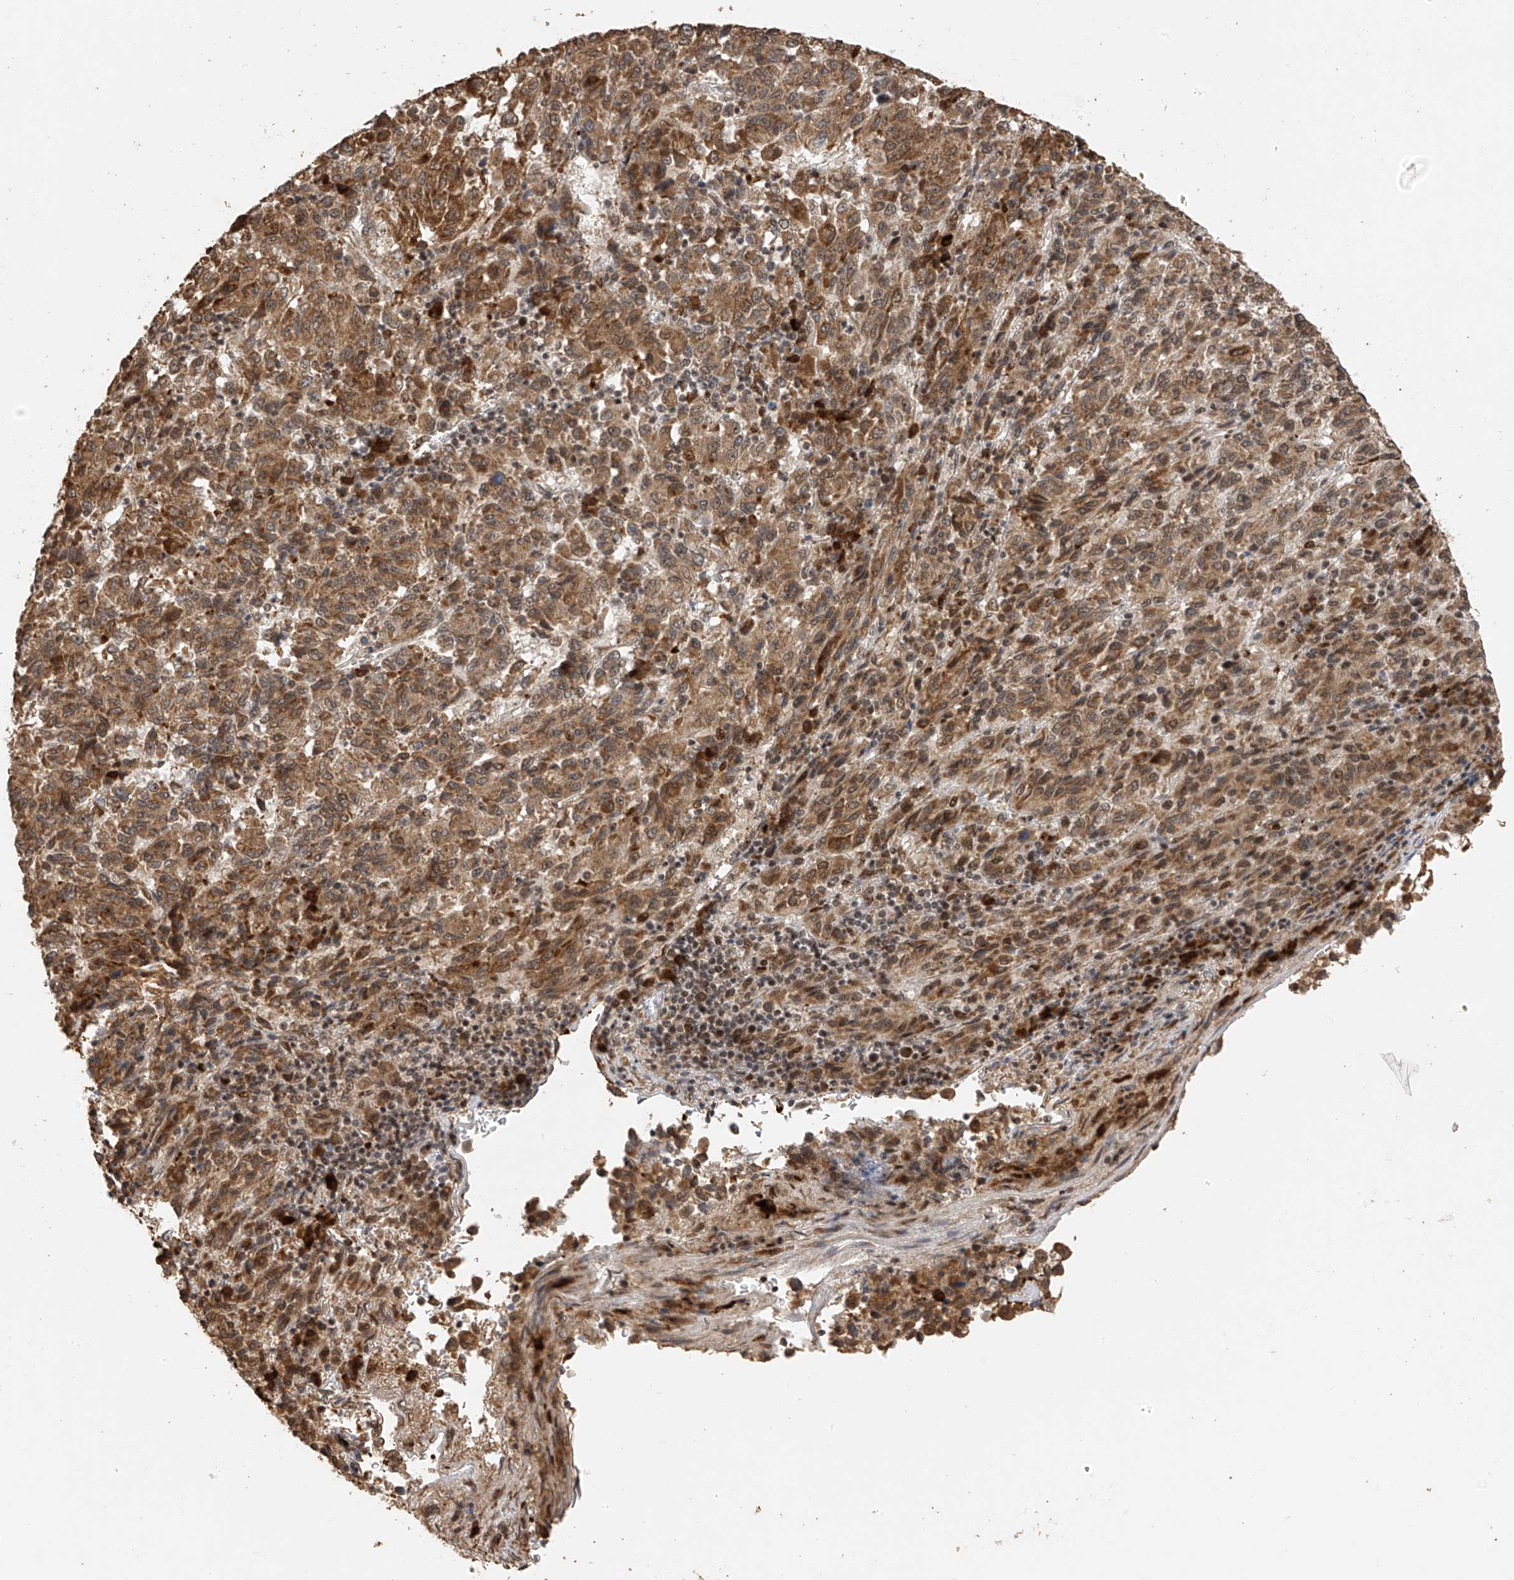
{"staining": {"intensity": "moderate", "quantity": ">75%", "location": "cytoplasmic/membranous,nuclear"}, "tissue": "melanoma", "cell_type": "Tumor cells", "image_type": "cancer", "snomed": [{"axis": "morphology", "description": "Malignant melanoma, Metastatic site"}, {"axis": "topography", "description": "Lung"}], "caption": "Protein staining reveals moderate cytoplasmic/membranous and nuclear positivity in about >75% of tumor cells in malignant melanoma (metastatic site). The staining was performed using DAB to visualize the protein expression in brown, while the nuclei were stained in blue with hematoxylin (Magnification: 20x).", "gene": "ERLEC1", "patient": {"sex": "male", "age": 64}}